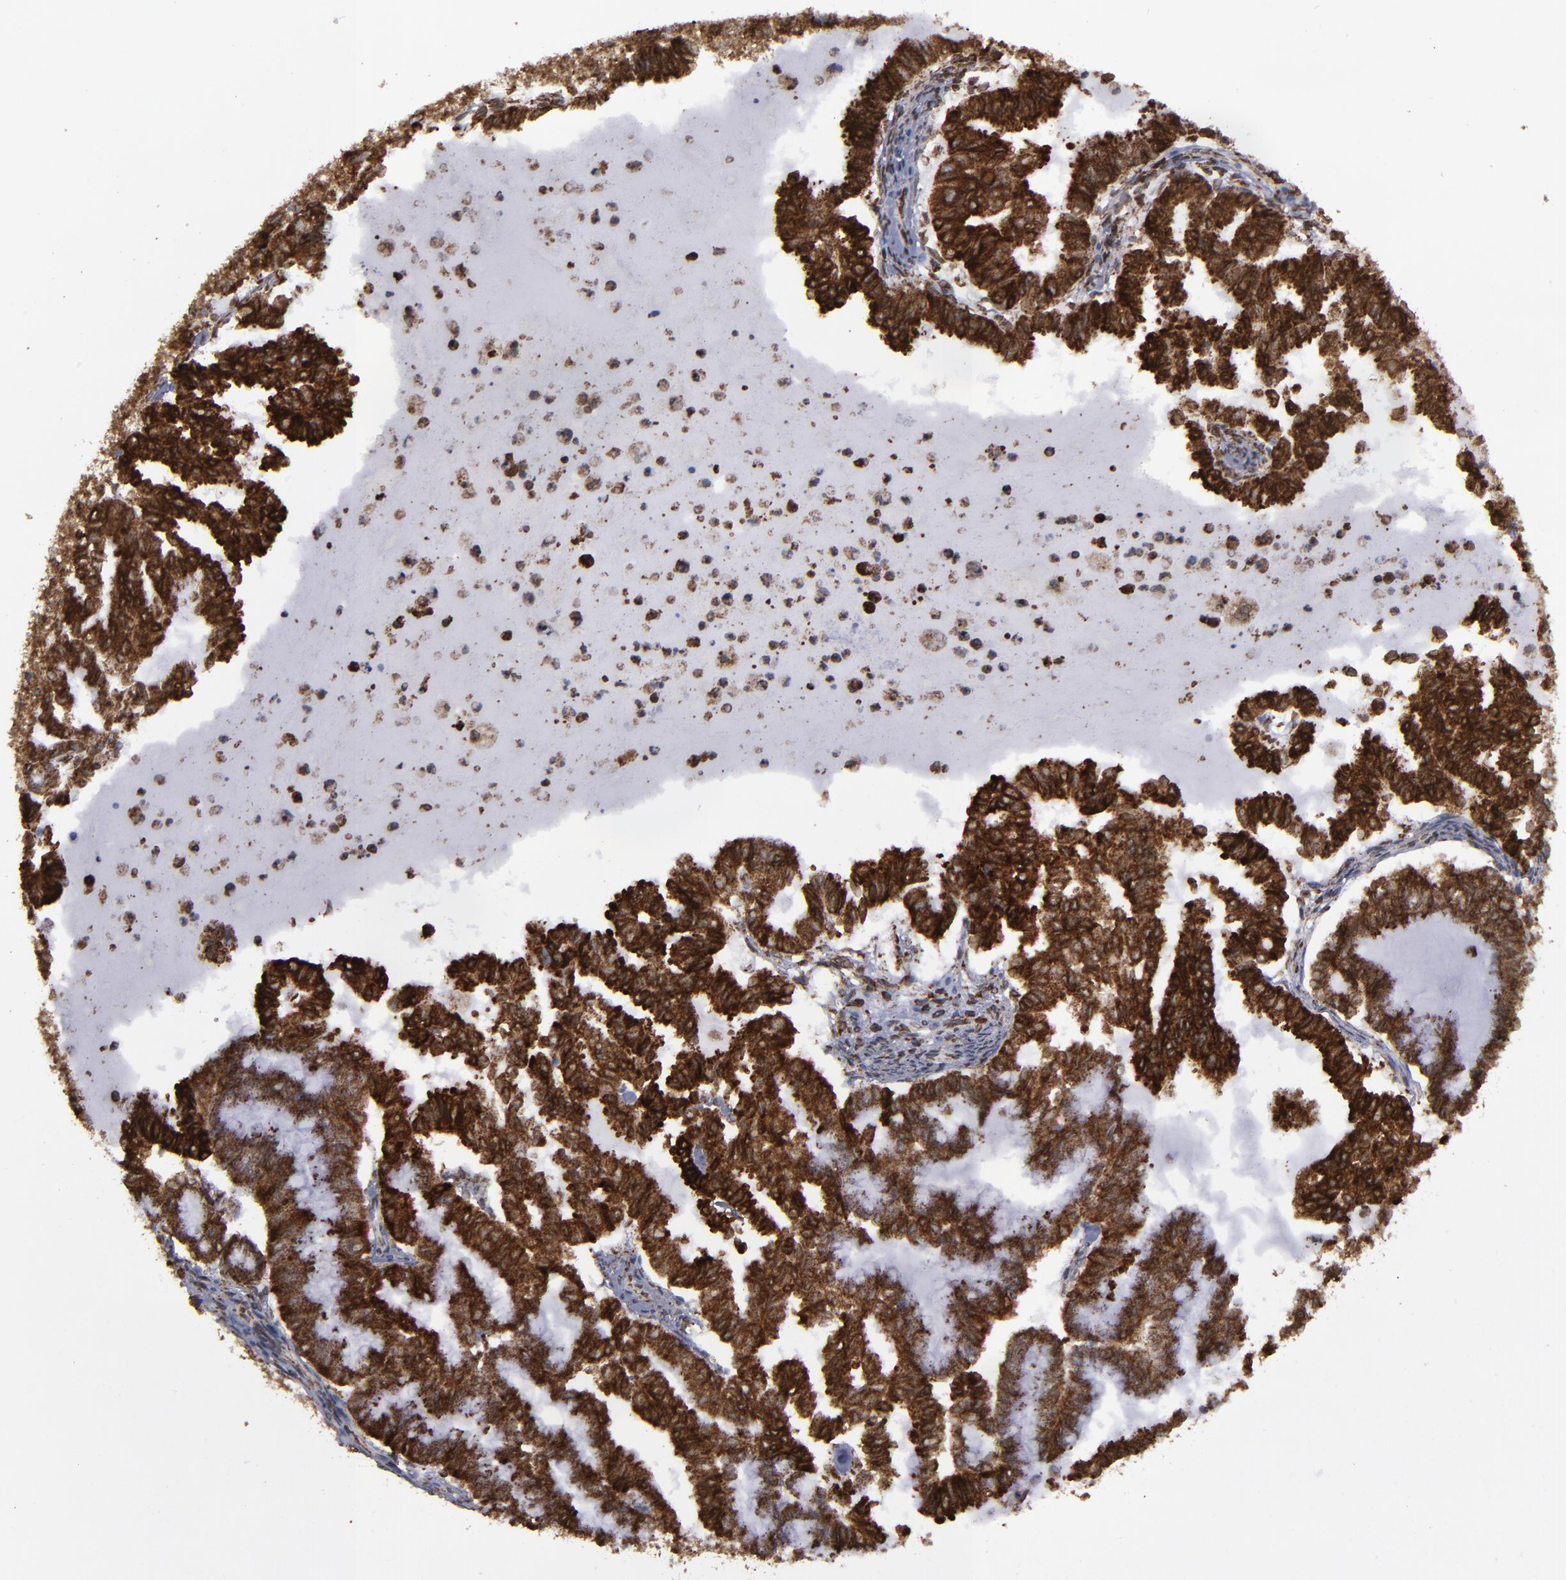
{"staining": {"intensity": "strong", "quantity": ">75%", "location": "cytoplasmic/membranous"}, "tissue": "endometrial cancer", "cell_type": "Tumor cells", "image_type": "cancer", "snomed": [{"axis": "morphology", "description": "Adenocarcinoma, NOS"}, {"axis": "topography", "description": "Endometrium"}], "caption": "The image shows immunohistochemical staining of endometrial adenocarcinoma. There is strong cytoplasmic/membranous expression is present in about >75% of tumor cells.", "gene": "ERLIN2", "patient": {"sex": "female", "age": 79}}